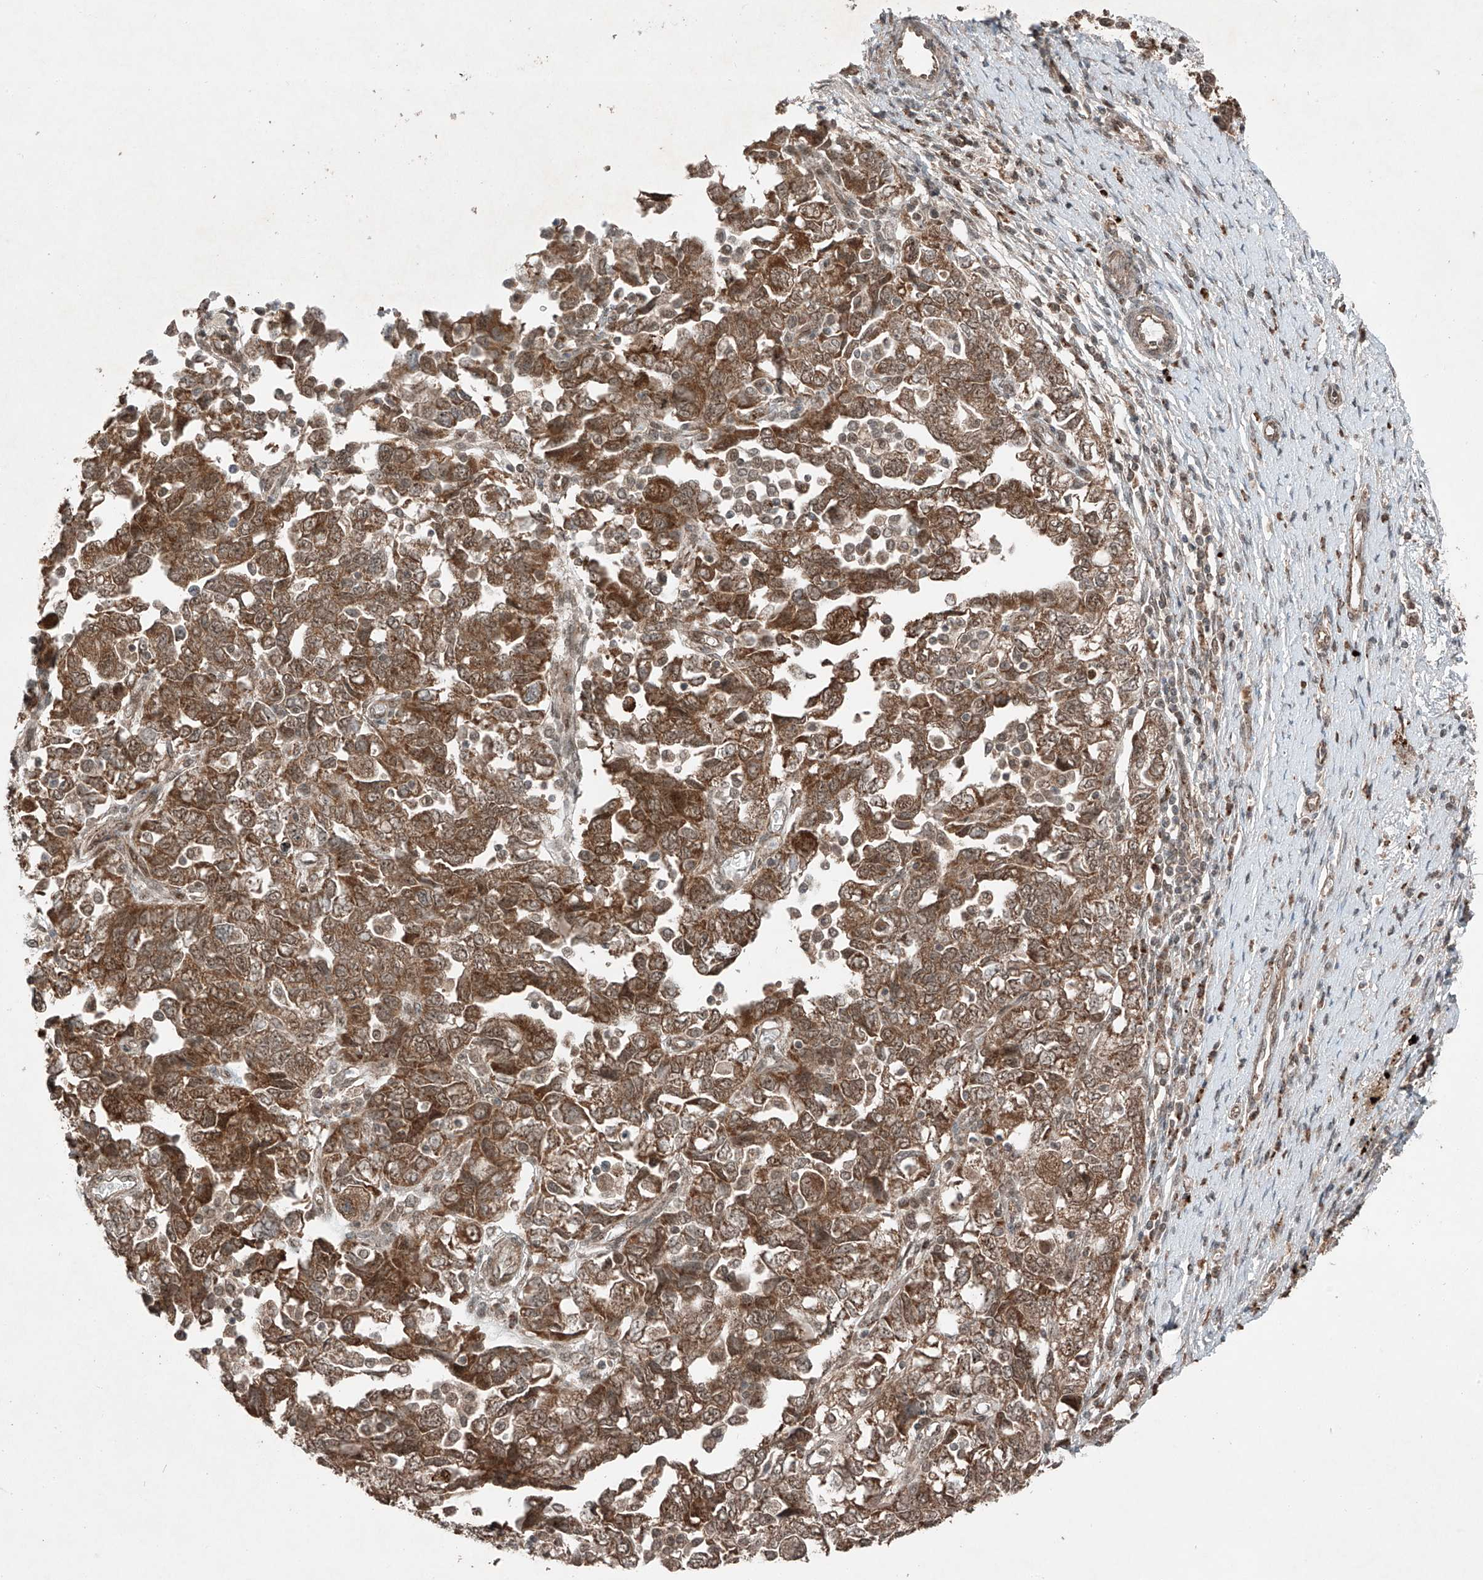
{"staining": {"intensity": "moderate", "quantity": ">75%", "location": "cytoplasmic/membranous"}, "tissue": "ovarian cancer", "cell_type": "Tumor cells", "image_type": "cancer", "snomed": [{"axis": "morphology", "description": "Carcinoma, NOS"}, {"axis": "morphology", "description": "Cystadenocarcinoma, serous, NOS"}, {"axis": "topography", "description": "Ovary"}], "caption": "A photomicrograph showing moderate cytoplasmic/membranous positivity in approximately >75% of tumor cells in ovarian cancer (carcinoma), as visualized by brown immunohistochemical staining.", "gene": "ZNF620", "patient": {"sex": "female", "age": 69}}